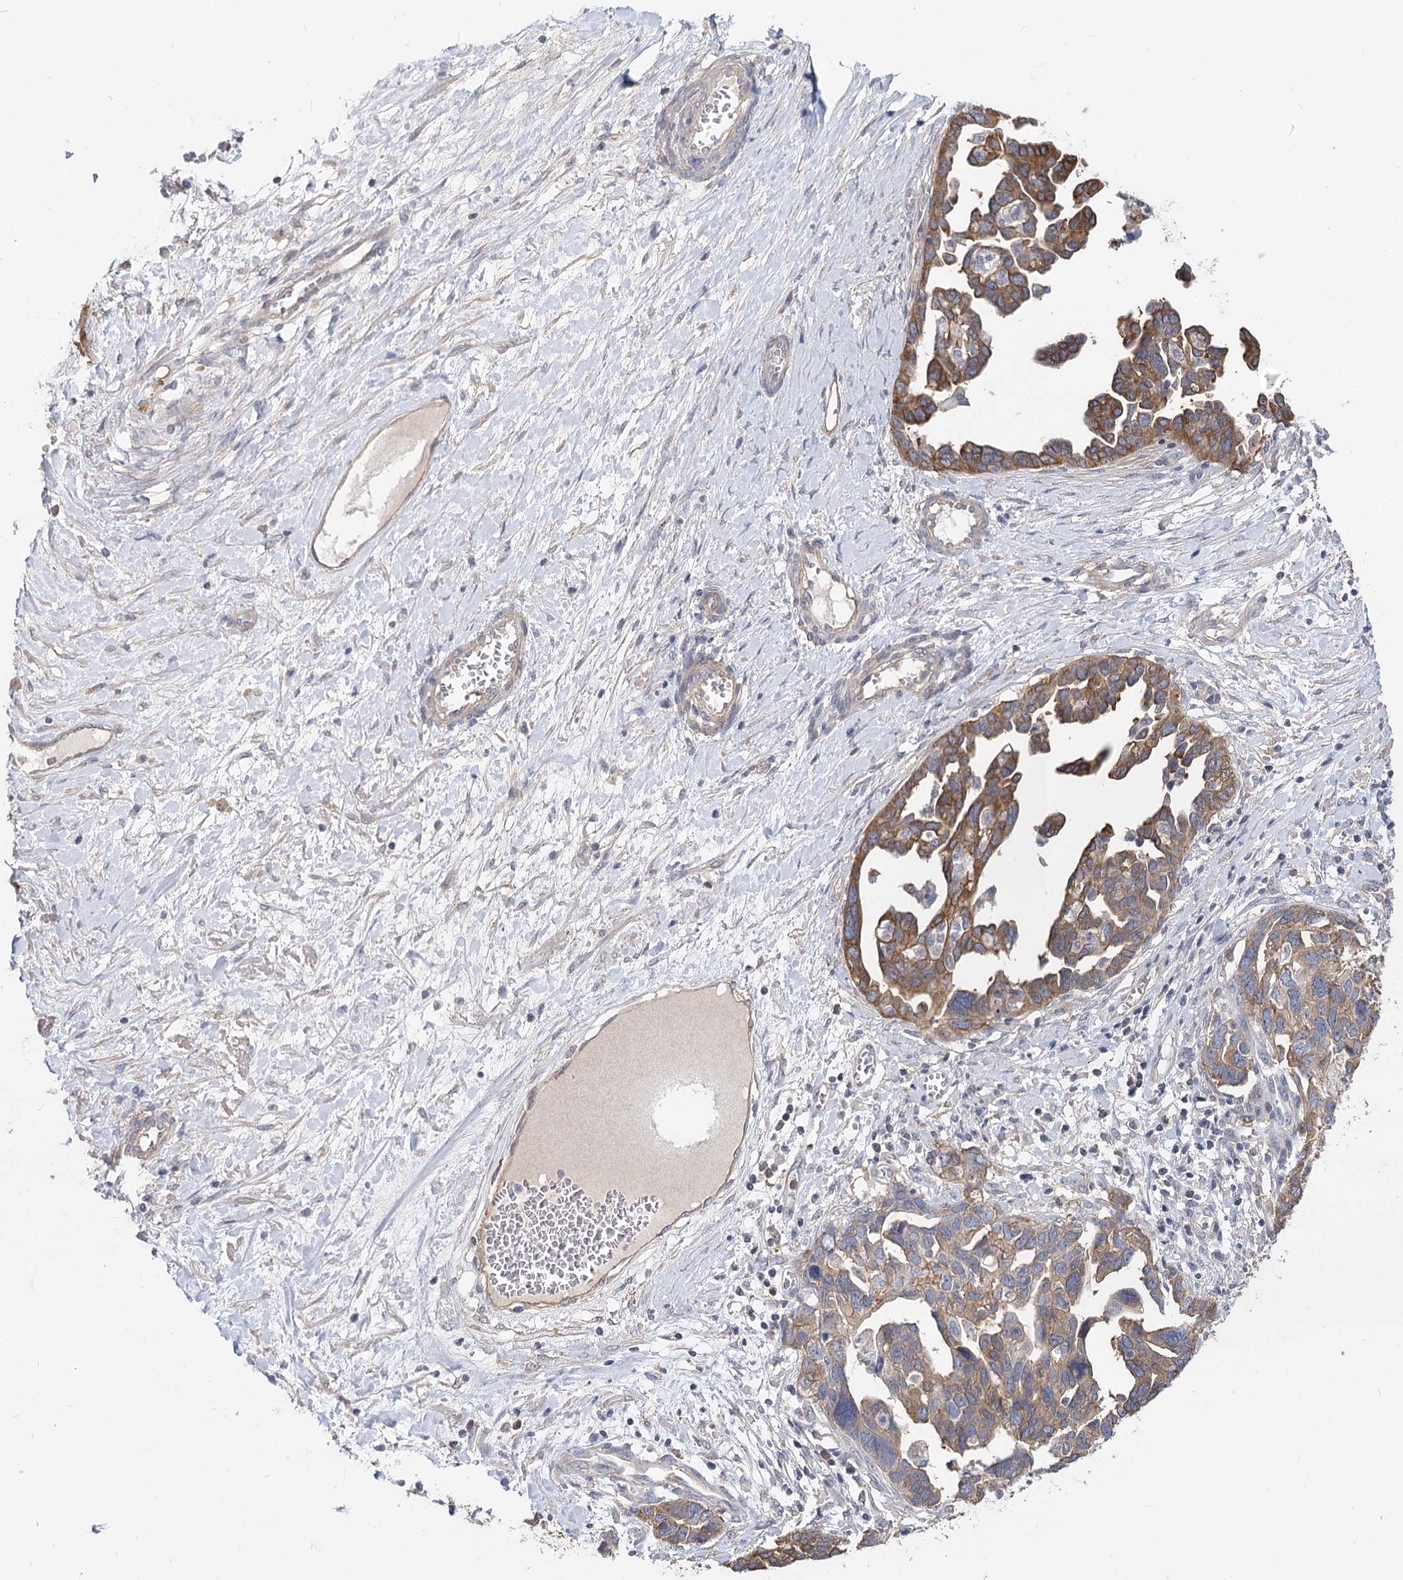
{"staining": {"intensity": "moderate", "quantity": ">75%", "location": "cytoplasmic/membranous"}, "tissue": "ovarian cancer", "cell_type": "Tumor cells", "image_type": "cancer", "snomed": [{"axis": "morphology", "description": "Cystadenocarcinoma, serous, NOS"}, {"axis": "topography", "description": "Ovary"}], "caption": "Protein expression analysis of ovarian cancer shows moderate cytoplasmic/membranous staining in approximately >75% of tumor cells. (DAB (3,3'-diaminobenzidine) IHC, brown staining for protein, blue staining for nuclei).", "gene": "TMEM218", "patient": {"sex": "female", "age": 54}}